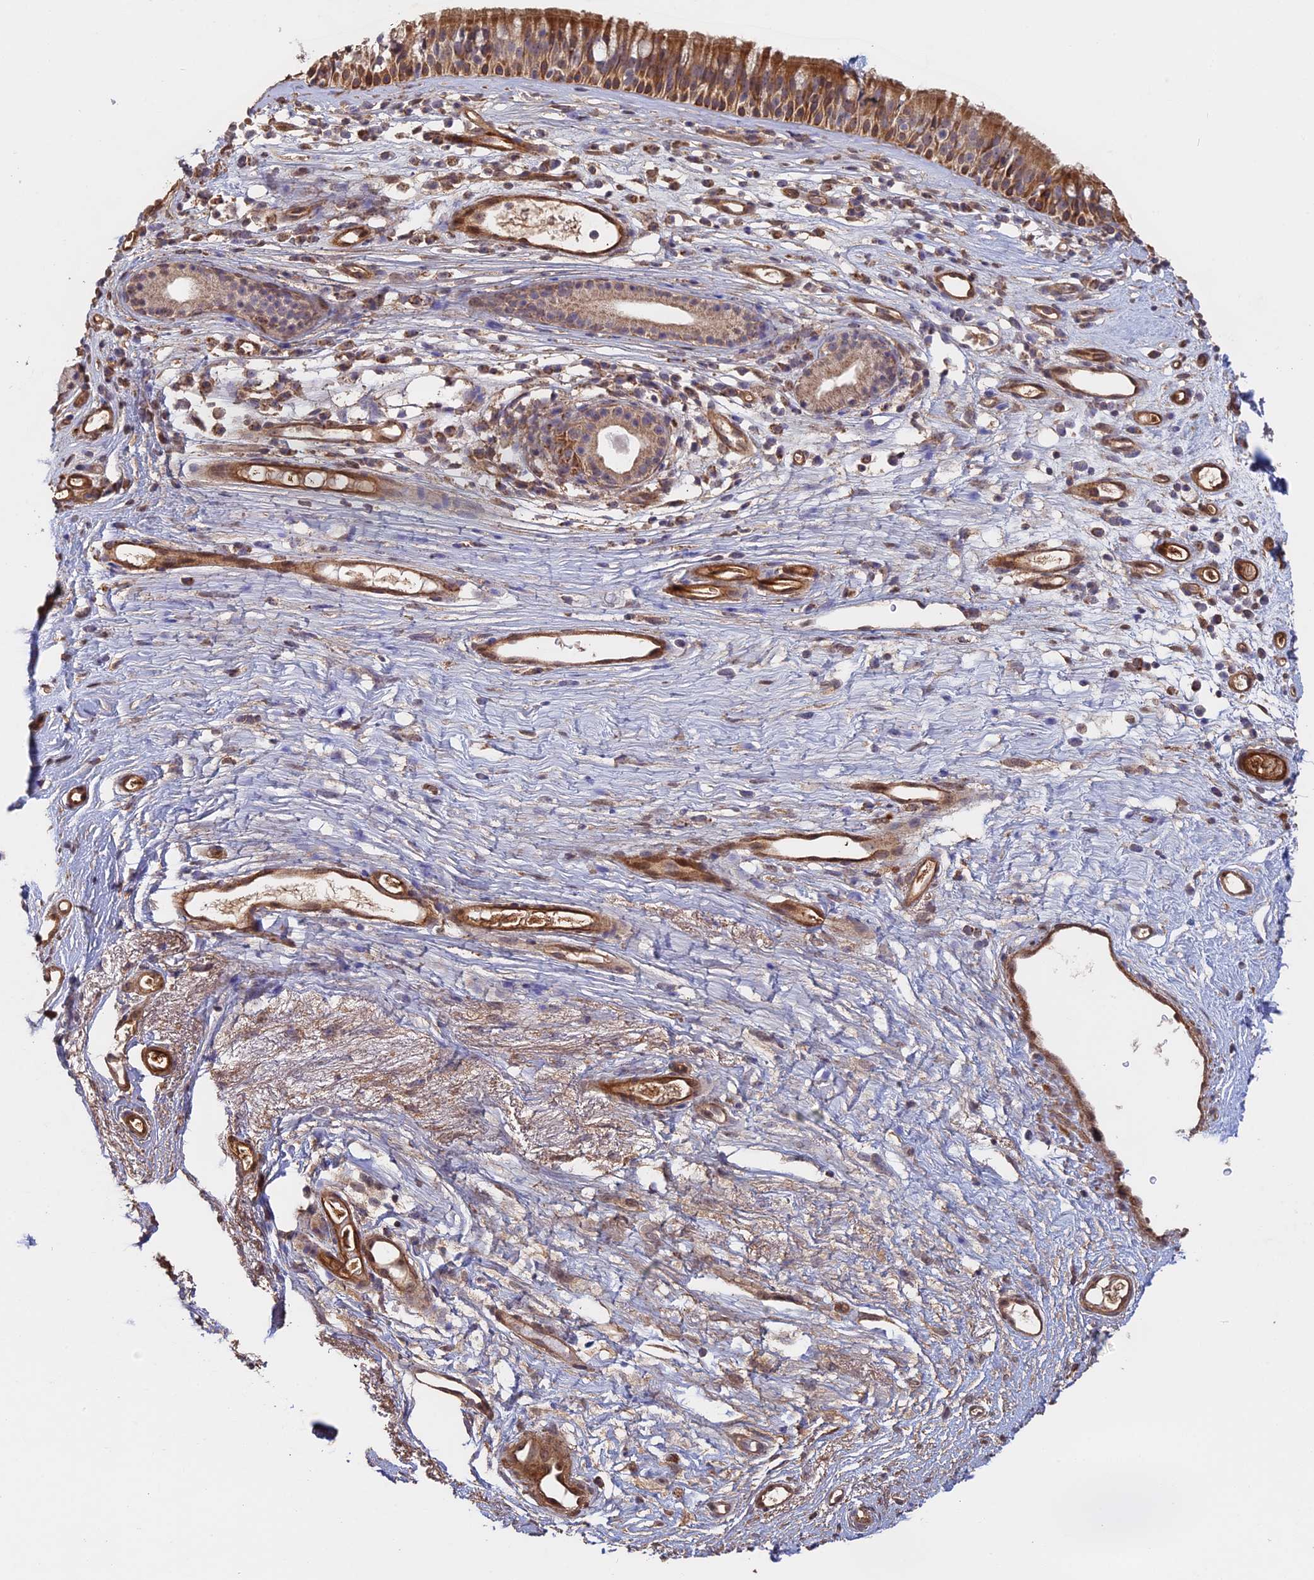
{"staining": {"intensity": "moderate", "quantity": ">75%", "location": "cytoplasmic/membranous"}, "tissue": "nasopharynx", "cell_type": "Respiratory epithelial cells", "image_type": "normal", "snomed": [{"axis": "morphology", "description": "Normal tissue, NOS"}, {"axis": "morphology", "description": "Inflammation, NOS"}, {"axis": "morphology", "description": "Malignant melanoma, Metastatic site"}, {"axis": "topography", "description": "Nasopharynx"}], "caption": "Immunohistochemical staining of benign human nasopharynx exhibits >75% levels of moderate cytoplasmic/membranous protein staining in approximately >75% of respiratory epithelial cells.", "gene": "SAC3D1", "patient": {"sex": "male", "age": 70}}